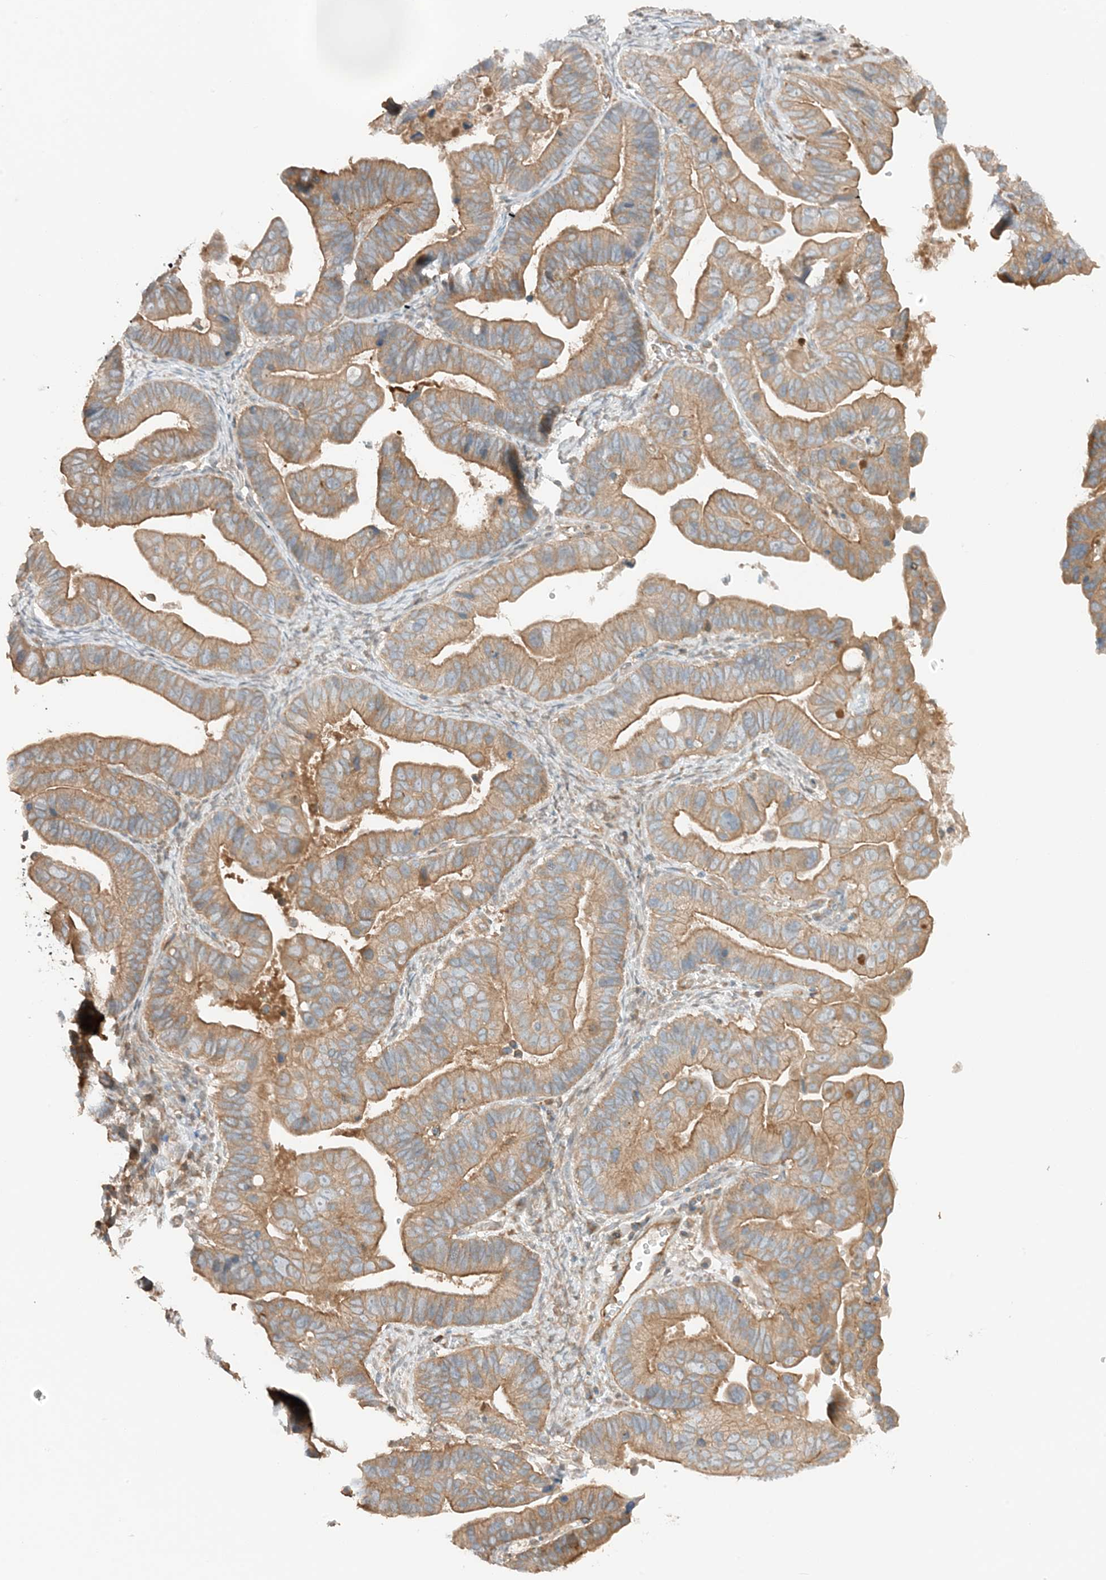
{"staining": {"intensity": "moderate", "quantity": ">75%", "location": "cytoplasmic/membranous"}, "tissue": "ovarian cancer", "cell_type": "Tumor cells", "image_type": "cancer", "snomed": [{"axis": "morphology", "description": "Cystadenocarcinoma, serous, NOS"}, {"axis": "topography", "description": "Ovary"}], "caption": "DAB (3,3'-diaminobenzidine) immunohistochemical staining of human ovarian serous cystadenocarcinoma demonstrates moderate cytoplasmic/membranous protein expression in about >75% of tumor cells.", "gene": "SLC25A12", "patient": {"sex": "female", "age": 56}}